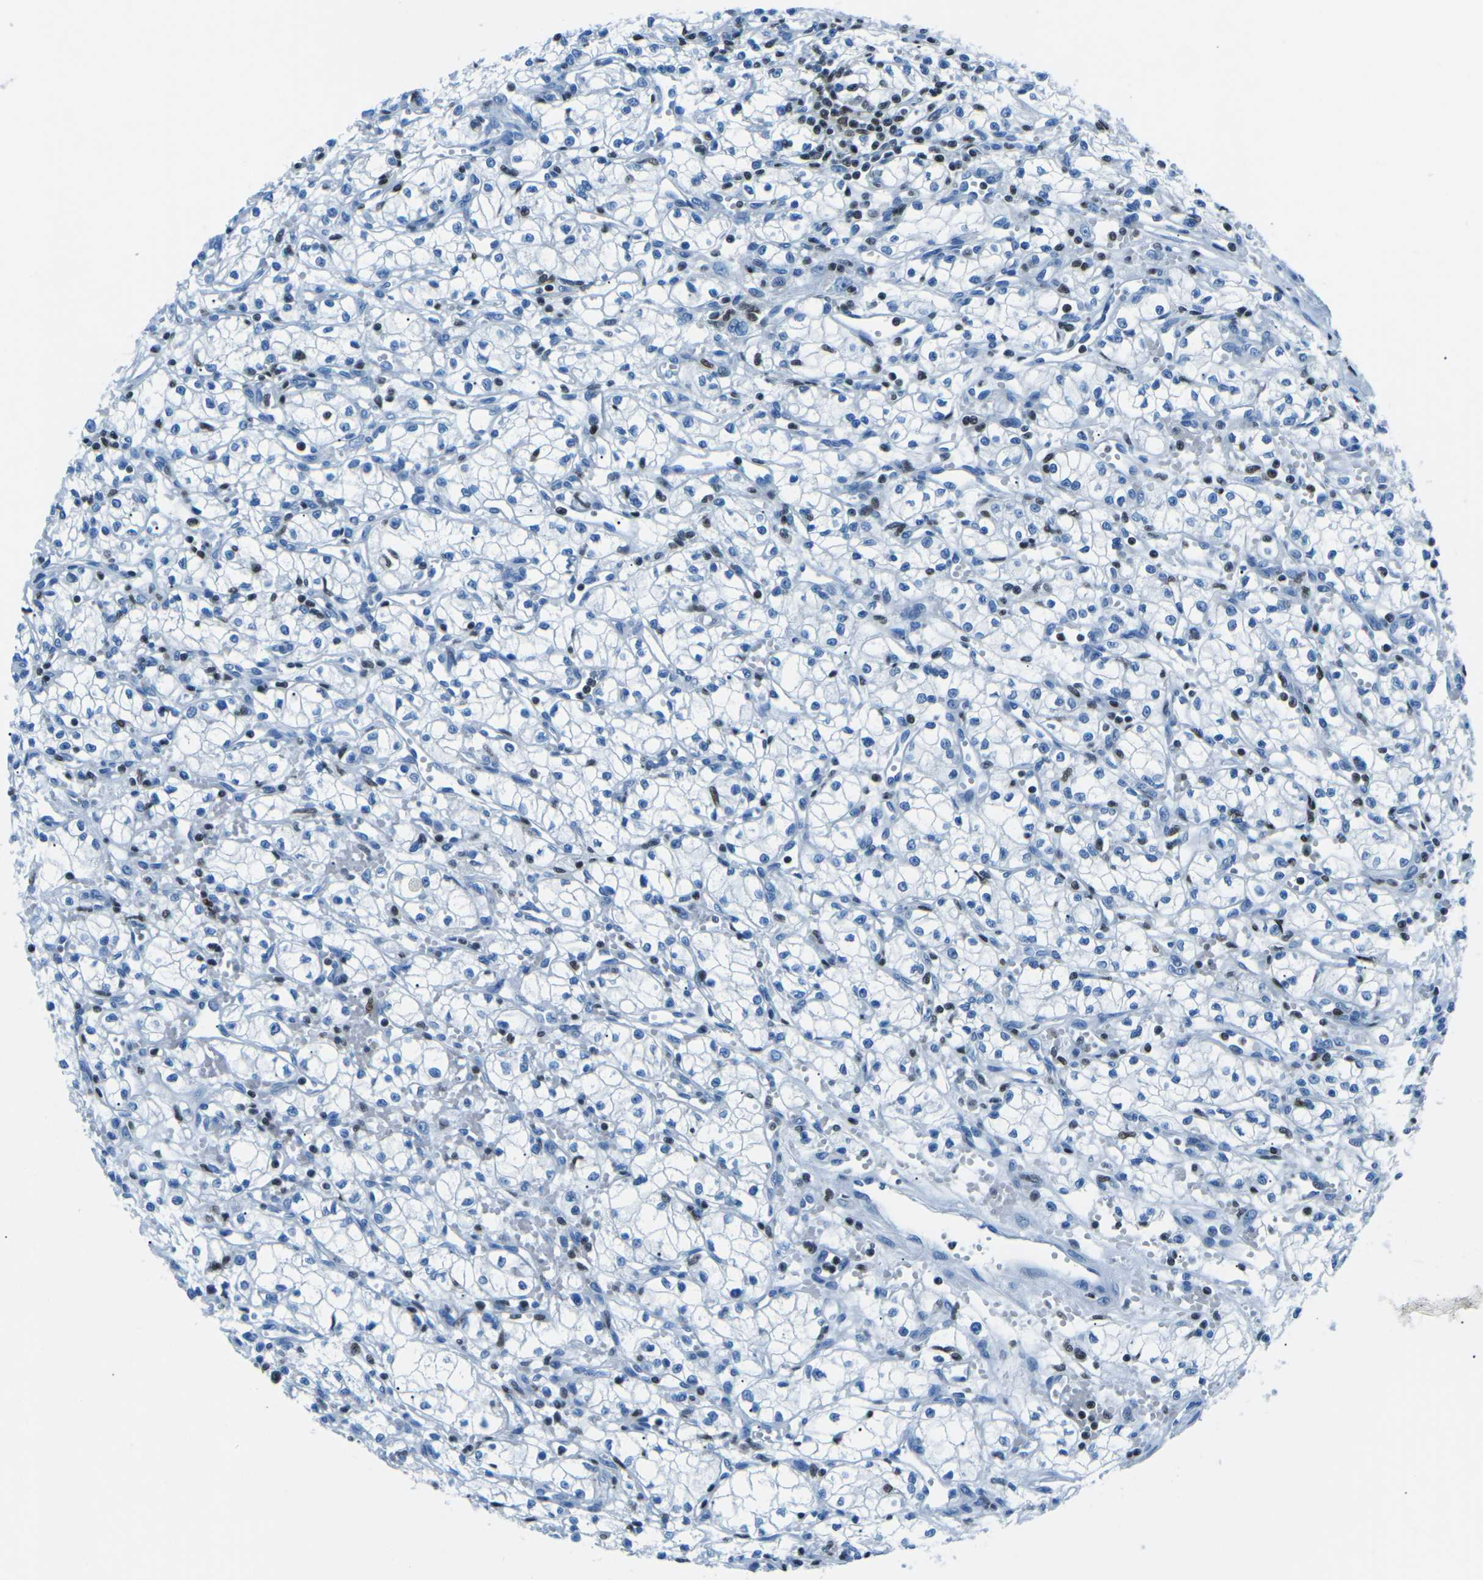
{"staining": {"intensity": "negative", "quantity": "none", "location": "none"}, "tissue": "renal cancer", "cell_type": "Tumor cells", "image_type": "cancer", "snomed": [{"axis": "morphology", "description": "Normal tissue, NOS"}, {"axis": "morphology", "description": "Adenocarcinoma, NOS"}, {"axis": "topography", "description": "Kidney"}], "caption": "Protein analysis of renal cancer reveals no significant staining in tumor cells.", "gene": "CELF2", "patient": {"sex": "male", "age": 59}}